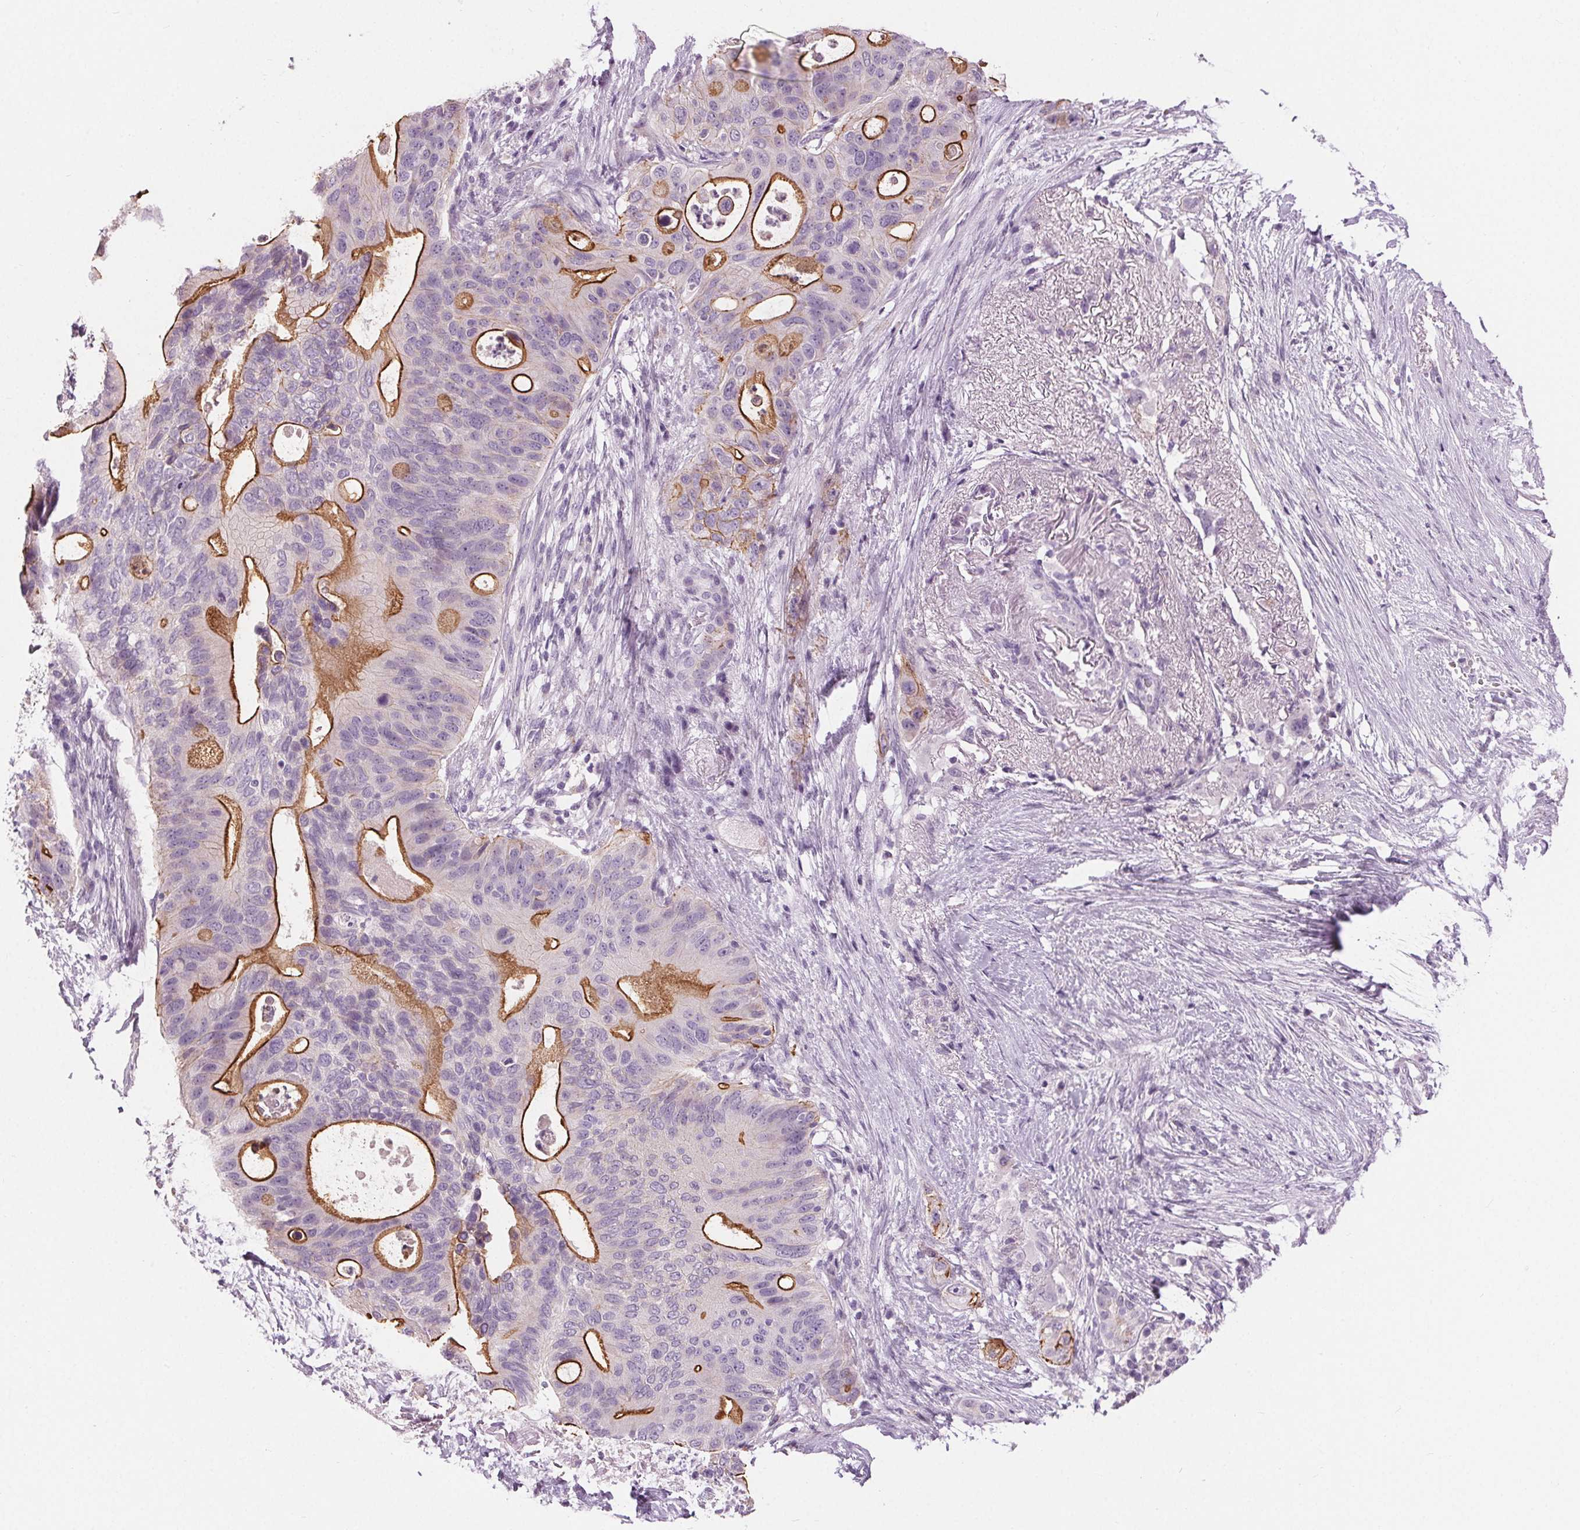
{"staining": {"intensity": "strong", "quantity": "25%-75%", "location": "cytoplasmic/membranous"}, "tissue": "pancreatic cancer", "cell_type": "Tumor cells", "image_type": "cancer", "snomed": [{"axis": "morphology", "description": "Adenocarcinoma, NOS"}, {"axis": "topography", "description": "Pancreas"}], "caption": "Strong cytoplasmic/membranous positivity is identified in about 25%-75% of tumor cells in pancreatic cancer (adenocarcinoma). The staining was performed using DAB (3,3'-diaminobenzidine) to visualize the protein expression in brown, while the nuclei were stained in blue with hematoxylin (Magnification: 20x).", "gene": "MISP", "patient": {"sex": "female", "age": 72}}